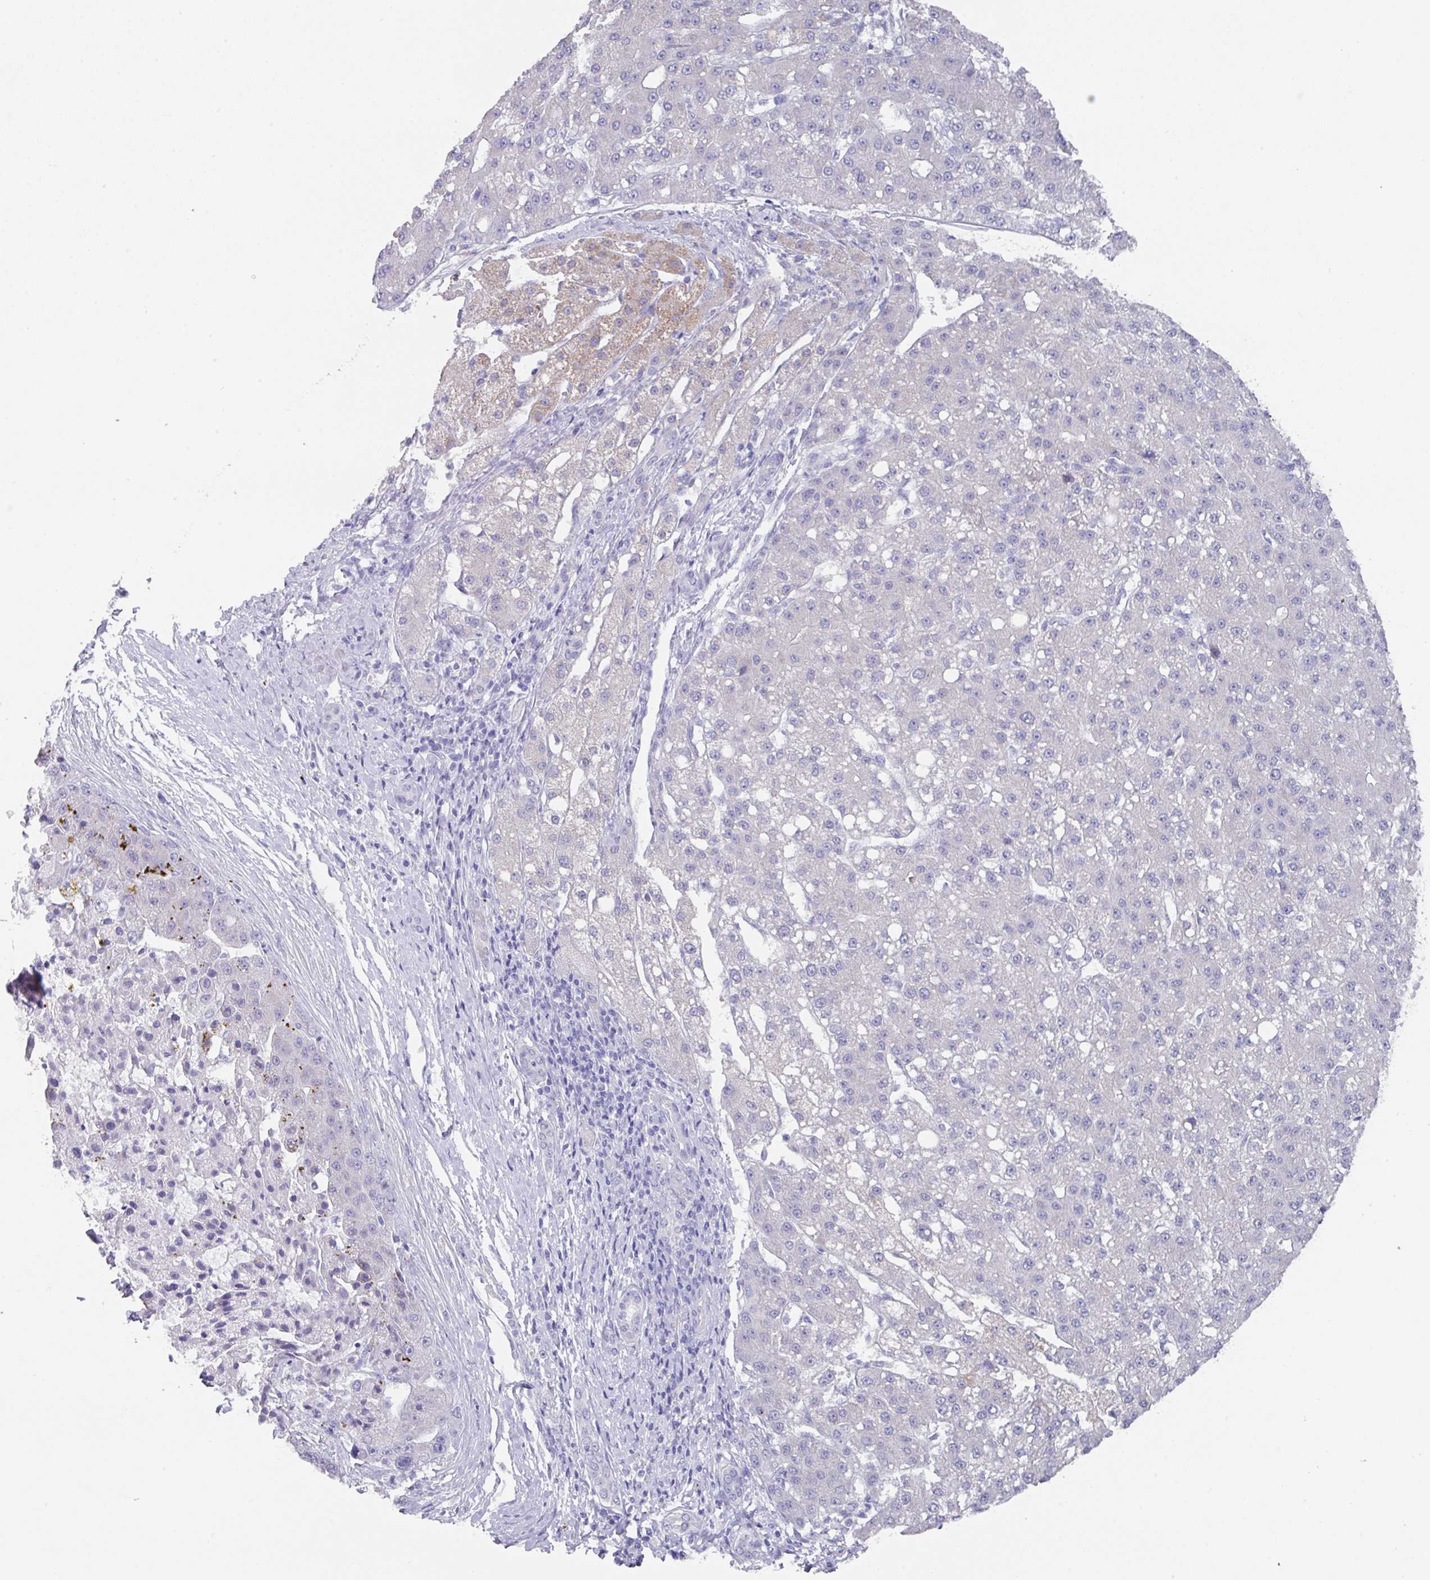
{"staining": {"intensity": "negative", "quantity": "none", "location": "none"}, "tissue": "liver cancer", "cell_type": "Tumor cells", "image_type": "cancer", "snomed": [{"axis": "morphology", "description": "Carcinoma, Hepatocellular, NOS"}, {"axis": "topography", "description": "Liver"}], "caption": "Immunohistochemical staining of human liver hepatocellular carcinoma reveals no significant expression in tumor cells.", "gene": "DAZL", "patient": {"sex": "male", "age": 67}}